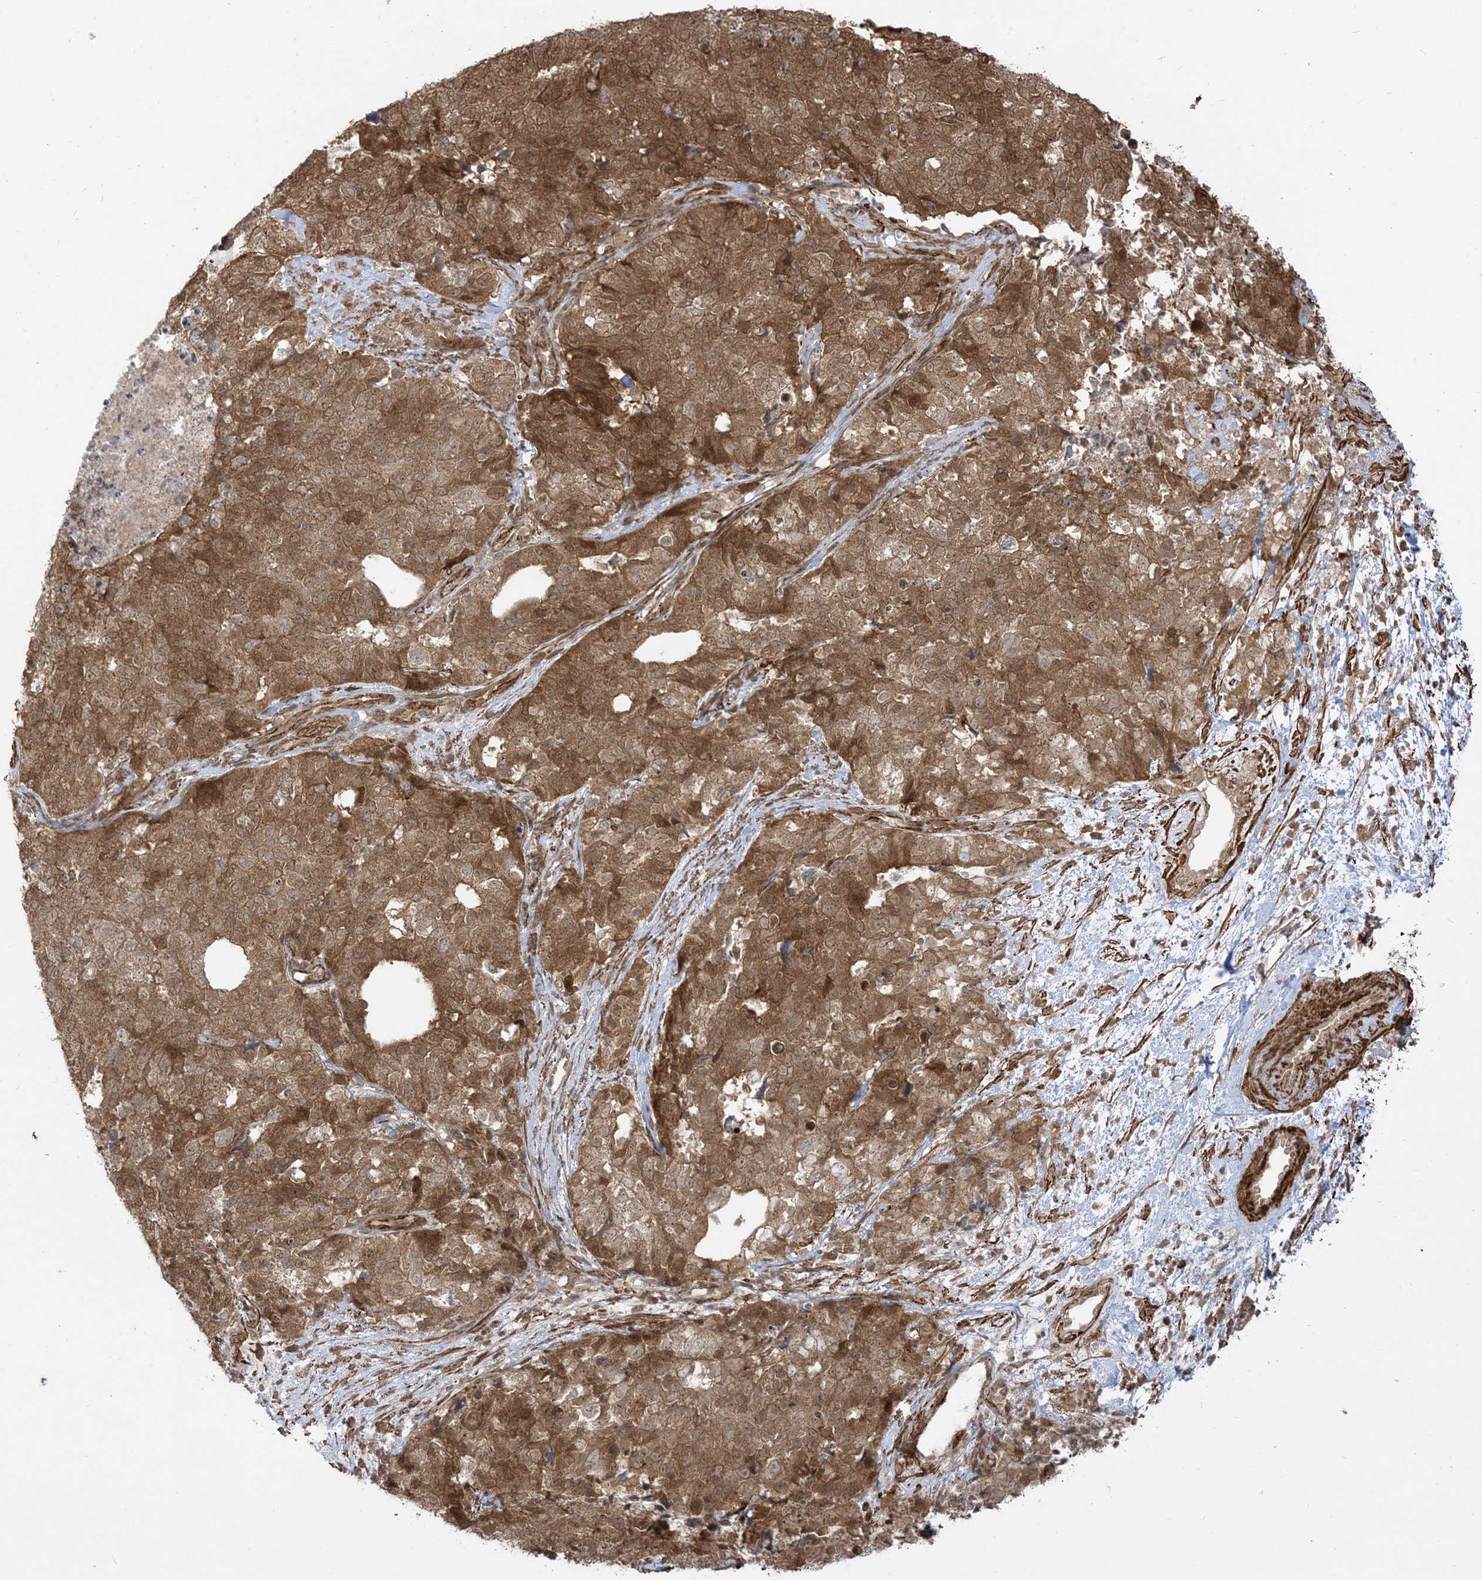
{"staining": {"intensity": "strong", "quantity": ">75%", "location": "cytoplasmic/membranous"}, "tissue": "cervical cancer", "cell_type": "Tumor cells", "image_type": "cancer", "snomed": [{"axis": "morphology", "description": "Squamous cell carcinoma, NOS"}, {"axis": "topography", "description": "Cervix"}], "caption": "Cervical cancer (squamous cell carcinoma) was stained to show a protein in brown. There is high levels of strong cytoplasmic/membranous expression in about >75% of tumor cells. Using DAB (brown) and hematoxylin (blue) stains, captured at high magnification using brightfield microscopy.", "gene": "TBCC", "patient": {"sex": "female", "age": 63}}